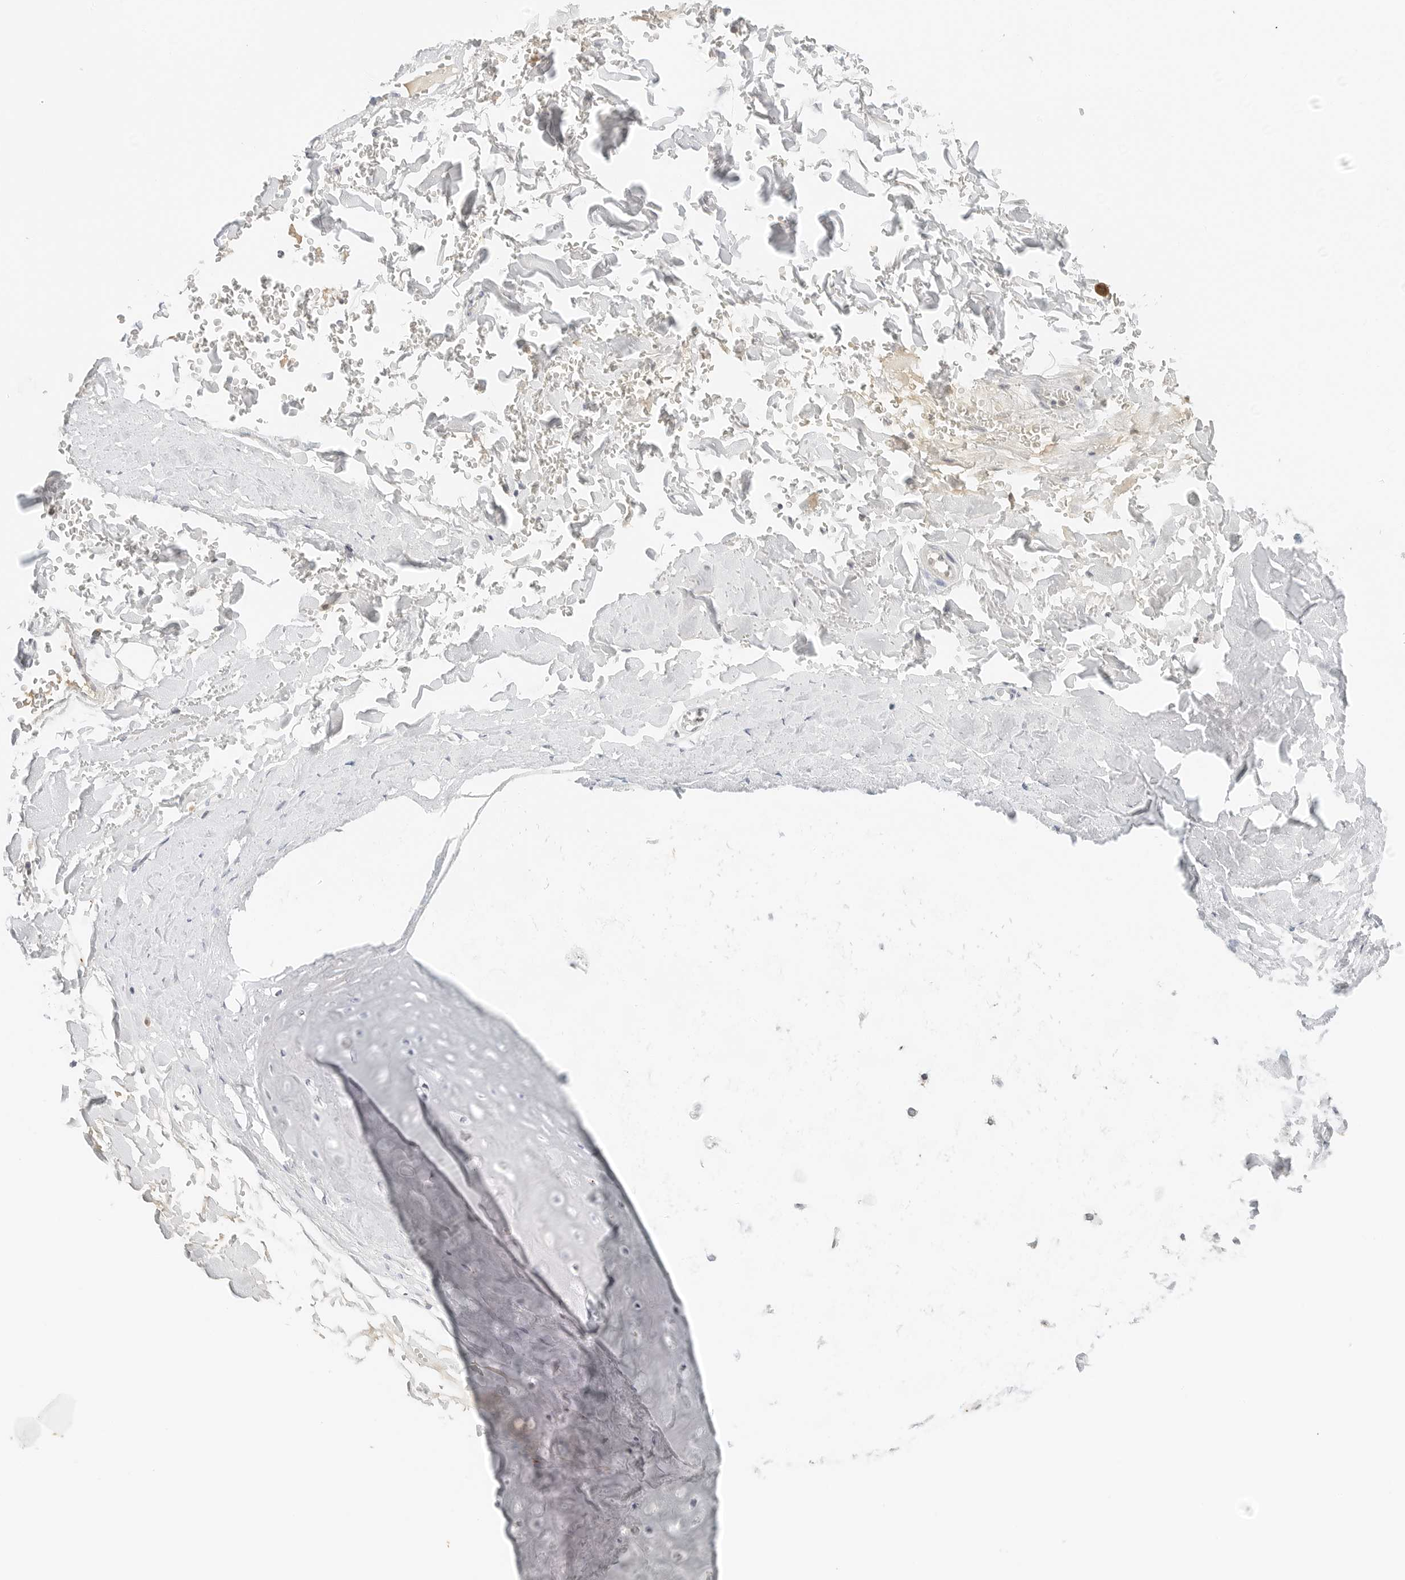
{"staining": {"intensity": "negative", "quantity": "none", "location": "none"}, "tissue": "adipose tissue", "cell_type": "Adipocytes", "image_type": "normal", "snomed": [{"axis": "morphology", "description": "Normal tissue, NOS"}, {"axis": "topography", "description": "Cartilage tissue"}], "caption": "Immunohistochemical staining of unremarkable human adipose tissue exhibits no significant expression in adipocytes. The staining was performed using DAB to visualize the protein expression in brown, while the nuclei were stained in blue with hematoxylin (Magnification: 20x).", "gene": "NEO1", "patient": {"sex": "female", "age": 63}}